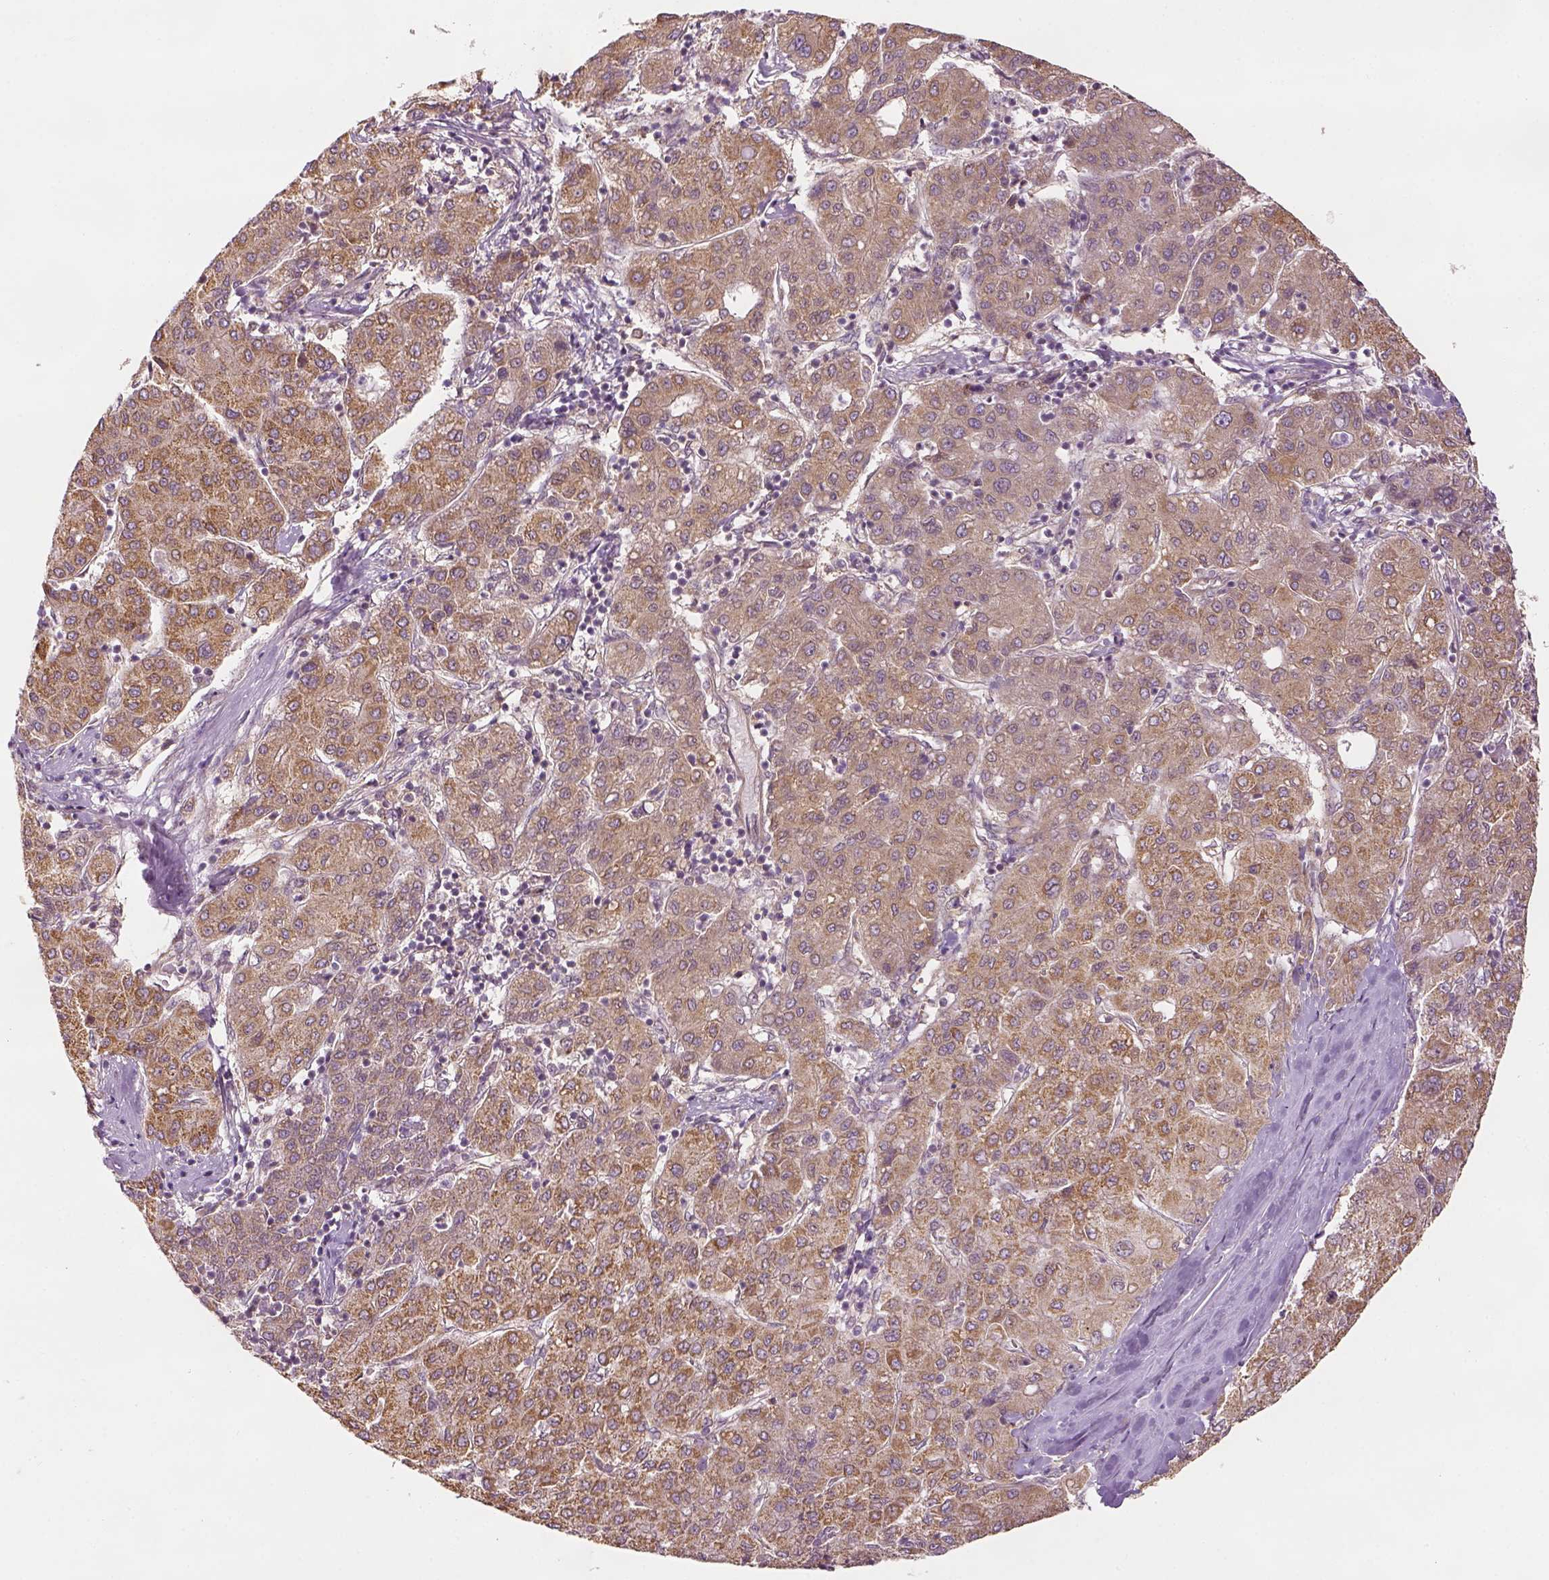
{"staining": {"intensity": "weak", "quantity": ">75%", "location": "cytoplasmic/membranous"}, "tissue": "liver cancer", "cell_type": "Tumor cells", "image_type": "cancer", "snomed": [{"axis": "morphology", "description": "Carcinoma, Hepatocellular, NOS"}, {"axis": "topography", "description": "Liver"}], "caption": "A brown stain shows weak cytoplasmic/membranous positivity of a protein in hepatocellular carcinoma (liver) tumor cells. (DAB = brown stain, brightfield microscopy at high magnification).", "gene": "PAIP1", "patient": {"sex": "male", "age": 65}}